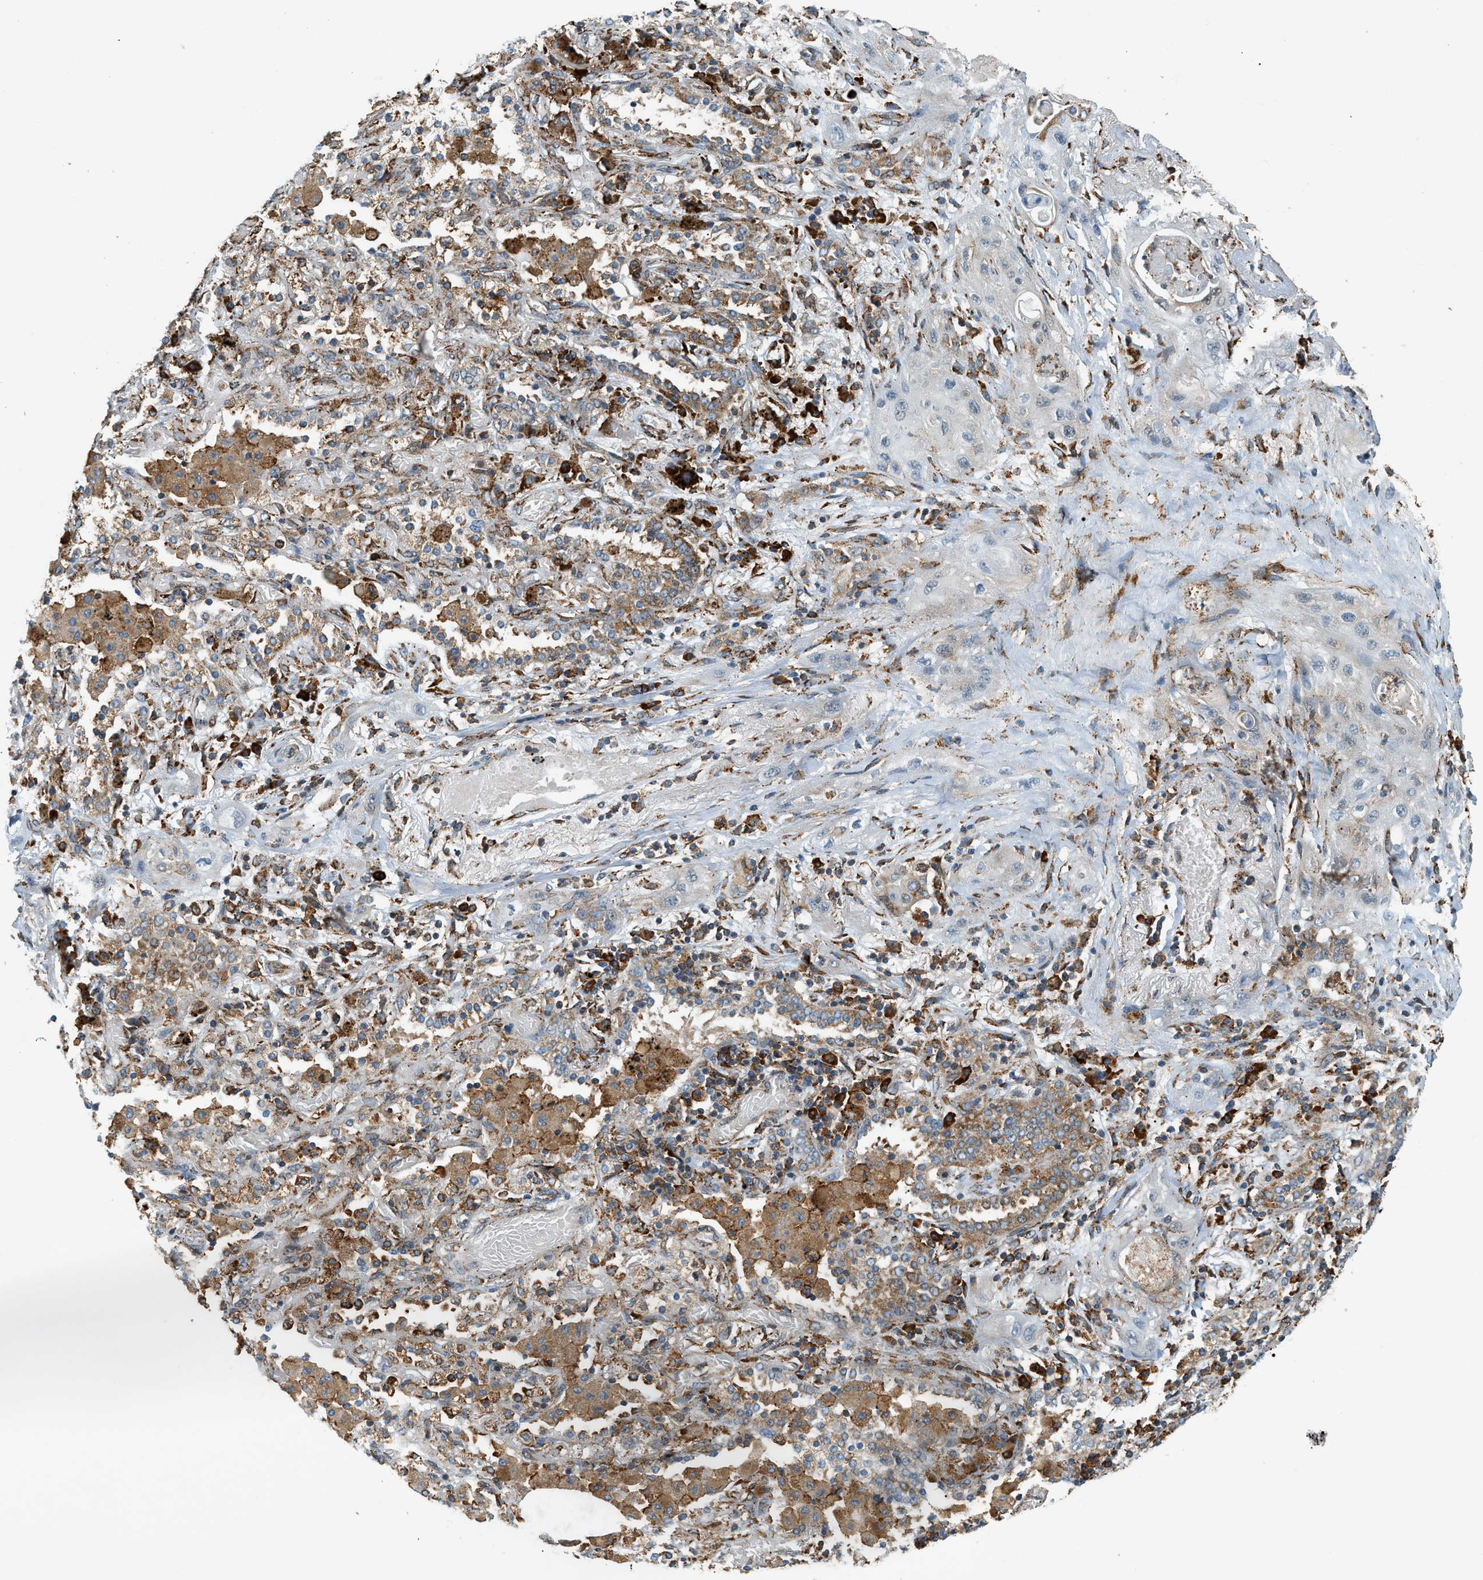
{"staining": {"intensity": "moderate", "quantity": ">75%", "location": "cytoplasmic/membranous"}, "tissue": "lung cancer", "cell_type": "Tumor cells", "image_type": "cancer", "snomed": [{"axis": "morphology", "description": "Squamous cell carcinoma, NOS"}, {"axis": "topography", "description": "Lung"}], "caption": "The photomicrograph demonstrates immunohistochemical staining of lung squamous cell carcinoma. There is moderate cytoplasmic/membranous positivity is identified in about >75% of tumor cells.", "gene": "SEMA4D", "patient": {"sex": "female", "age": 47}}